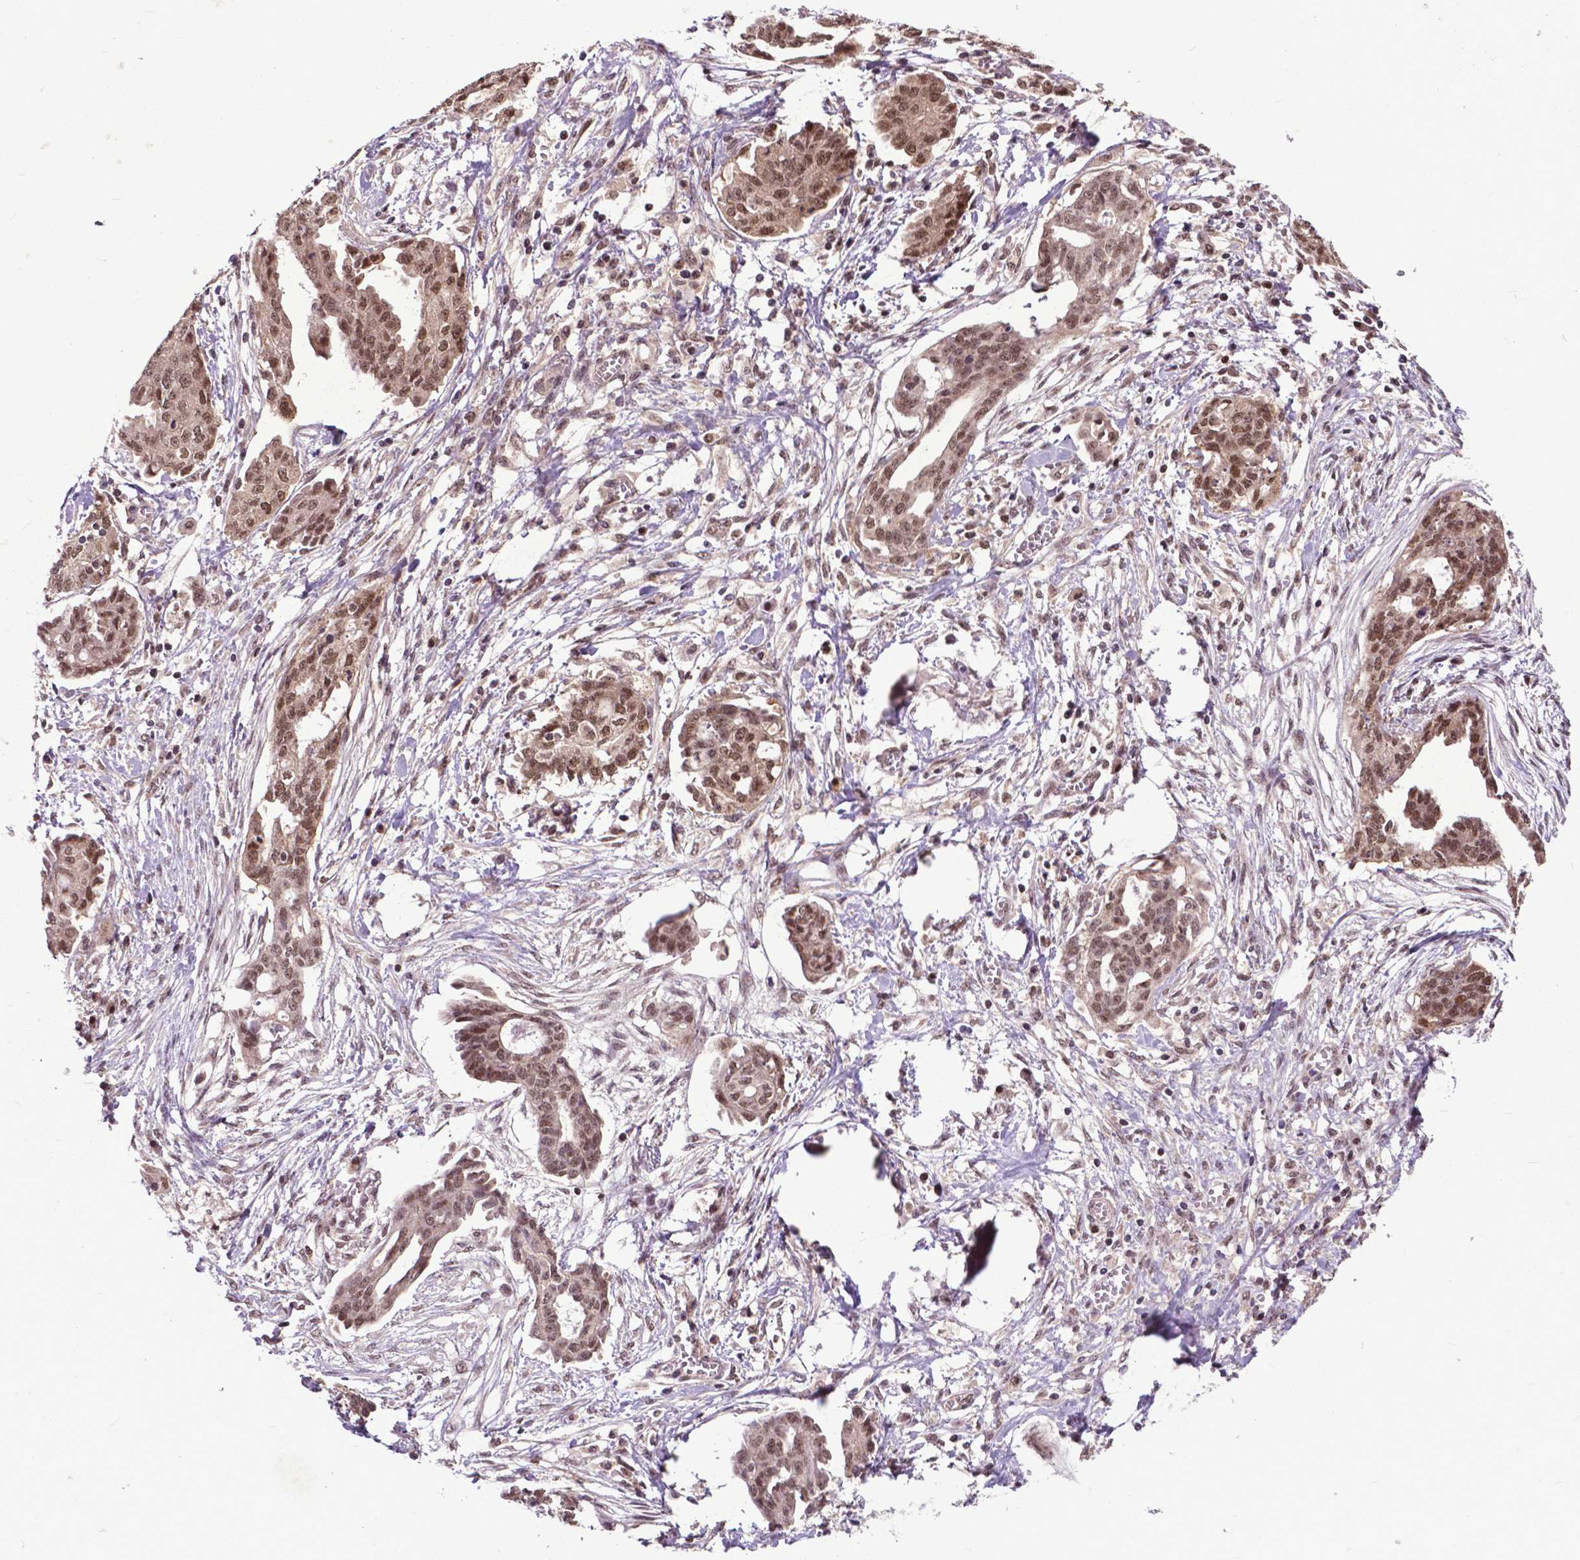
{"staining": {"intensity": "moderate", "quantity": ">75%", "location": "nuclear"}, "tissue": "ovarian cancer", "cell_type": "Tumor cells", "image_type": "cancer", "snomed": [{"axis": "morphology", "description": "Cystadenocarcinoma, serous, NOS"}, {"axis": "topography", "description": "Ovary"}], "caption": "Serous cystadenocarcinoma (ovarian) stained for a protein (brown) shows moderate nuclear positive positivity in approximately >75% of tumor cells.", "gene": "FAF1", "patient": {"sex": "female", "age": 71}}